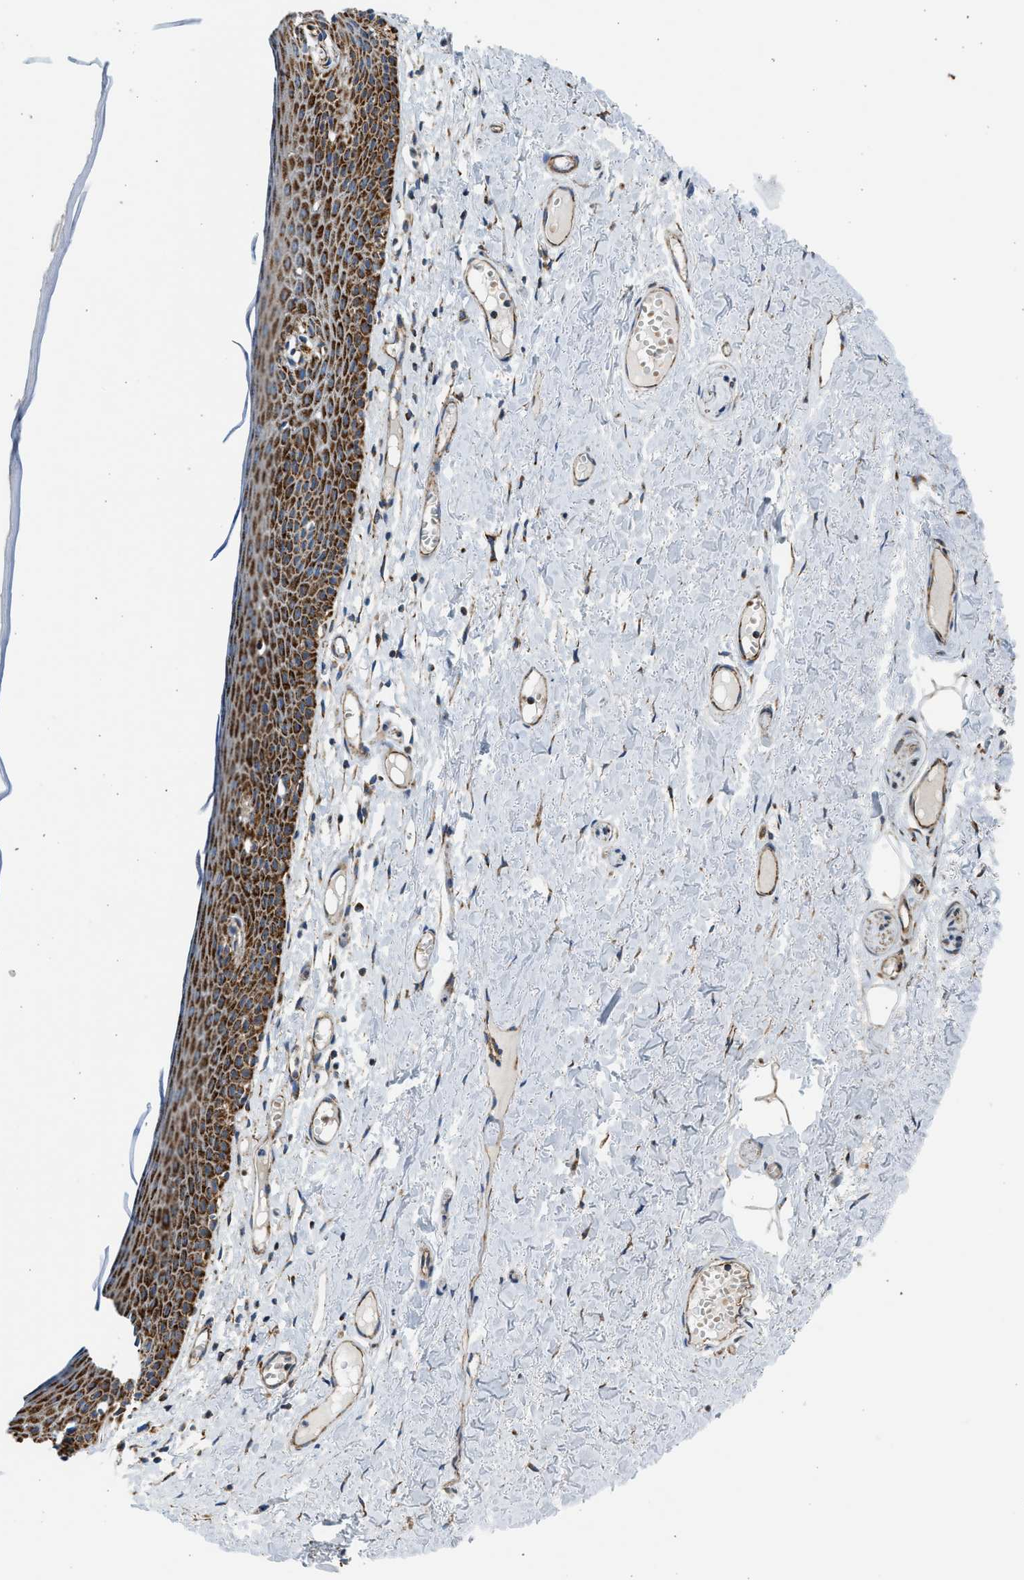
{"staining": {"intensity": "strong", "quantity": "25%-75%", "location": "cytoplasmic/membranous"}, "tissue": "skin", "cell_type": "Epidermal cells", "image_type": "normal", "snomed": [{"axis": "morphology", "description": "Normal tissue, NOS"}, {"axis": "topography", "description": "Adipose tissue"}, {"axis": "topography", "description": "Vascular tissue"}, {"axis": "topography", "description": "Anal"}, {"axis": "topography", "description": "Peripheral nerve tissue"}], "caption": "Immunohistochemical staining of unremarkable skin exhibits 25%-75% levels of strong cytoplasmic/membranous protein expression in approximately 25%-75% of epidermal cells. (DAB (3,3'-diaminobenzidine) IHC with brightfield microscopy, high magnification).", "gene": "KCNMB3", "patient": {"sex": "female", "age": 54}}